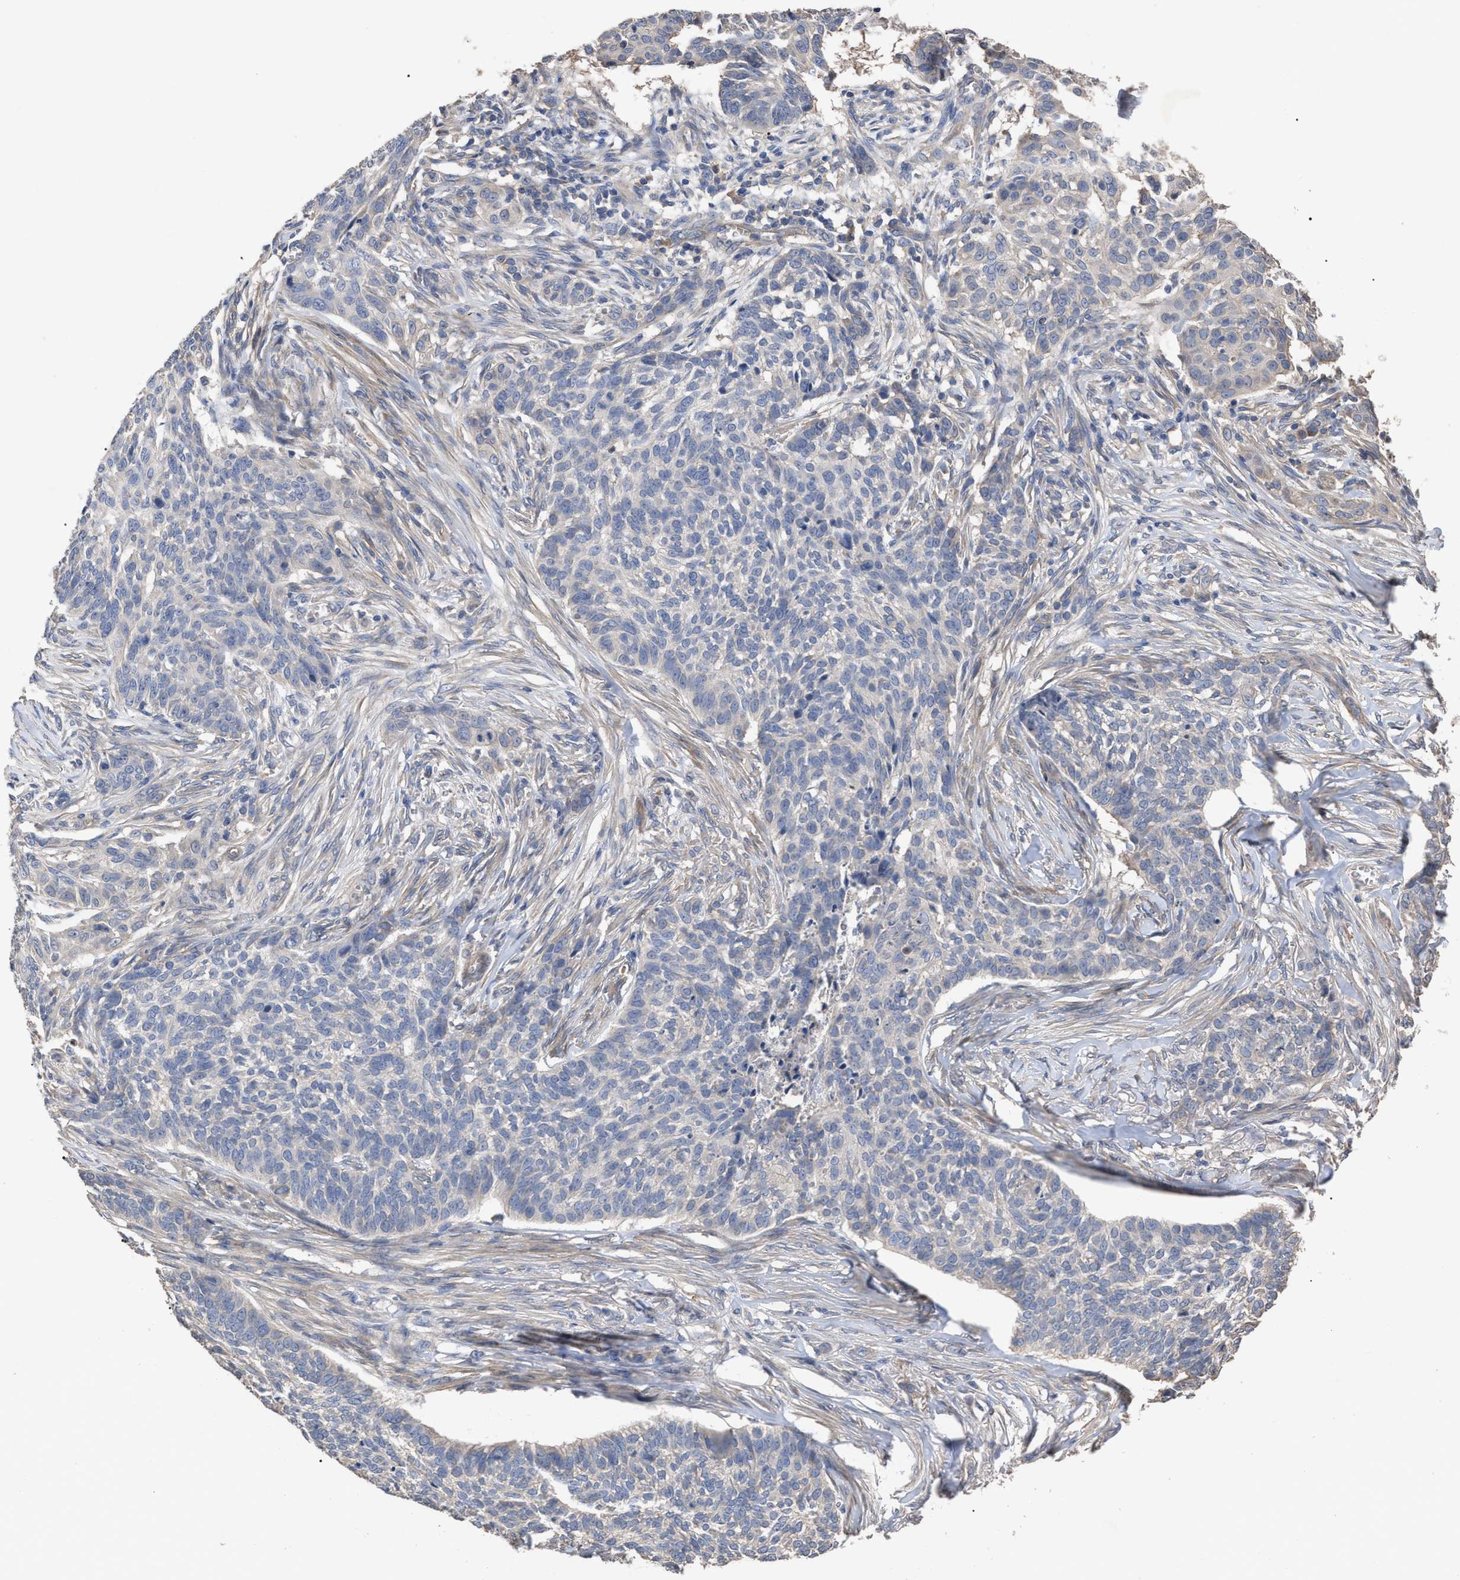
{"staining": {"intensity": "negative", "quantity": "none", "location": "none"}, "tissue": "skin cancer", "cell_type": "Tumor cells", "image_type": "cancer", "snomed": [{"axis": "morphology", "description": "Basal cell carcinoma"}, {"axis": "topography", "description": "Skin"}], "caption": "Tumor cells are negative for brown protein staining in skin cancer (basal cell carcinoma).", "gene": "BTN2A1", "patient": {"sex": "male", "age": 85}}